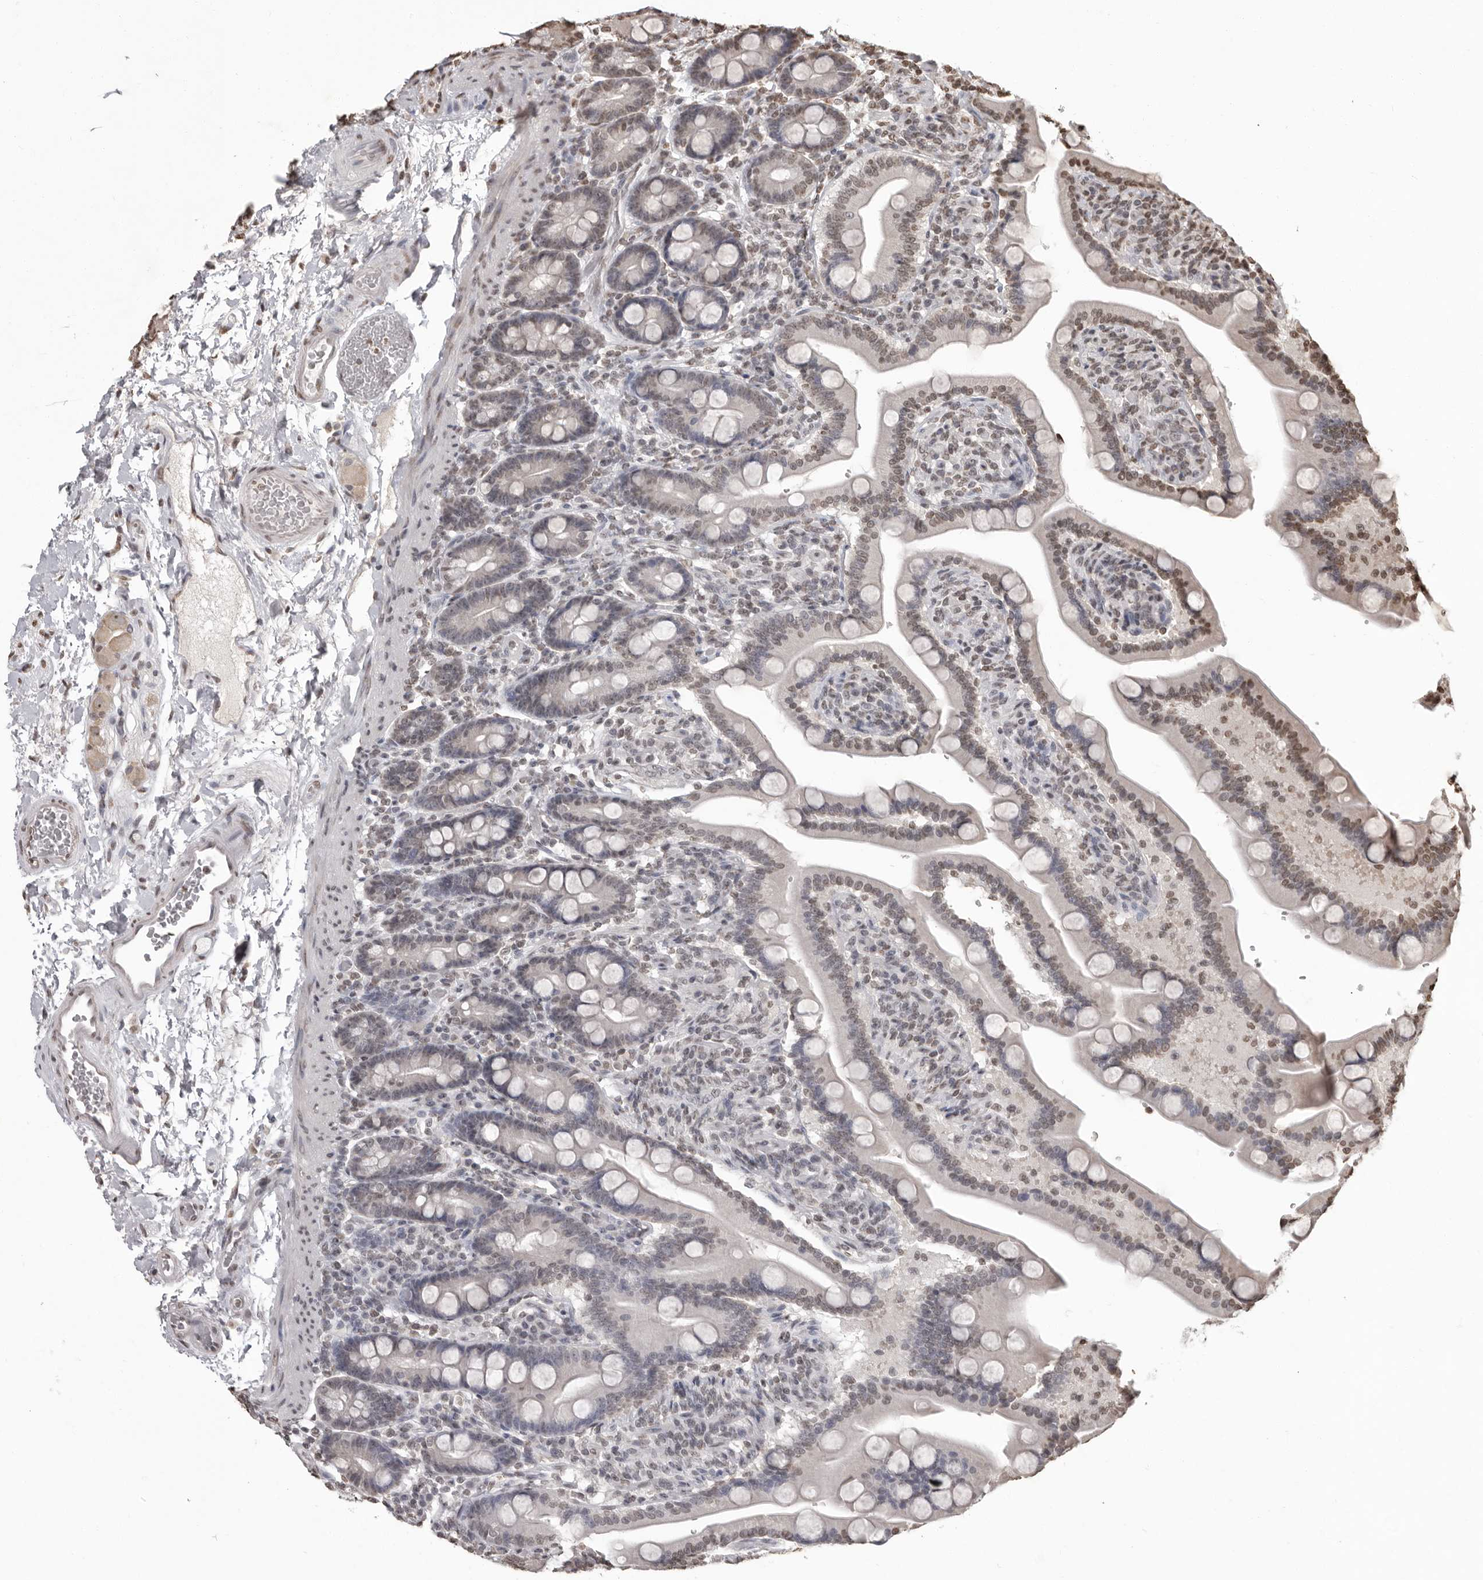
{"staining": {"intensity": "moderate", "quantity": "<25%", "location": "nuclear"}, "tissue": "duodenum", "cell_type": "Glandular cells", "image_type": "normal", "snomed": [{"axis": "morphology", "description": "Normal tissue, NOS"}, {"axis": "topography", "description": "Duodenum"}], "caption": "Protein expression analysis of unremarkable duodenum displays moderate nuclear positivity in approximately <25% of glandular cells.", "gene": "WDR45", "patient": {"sex": "male", "age": 54}}